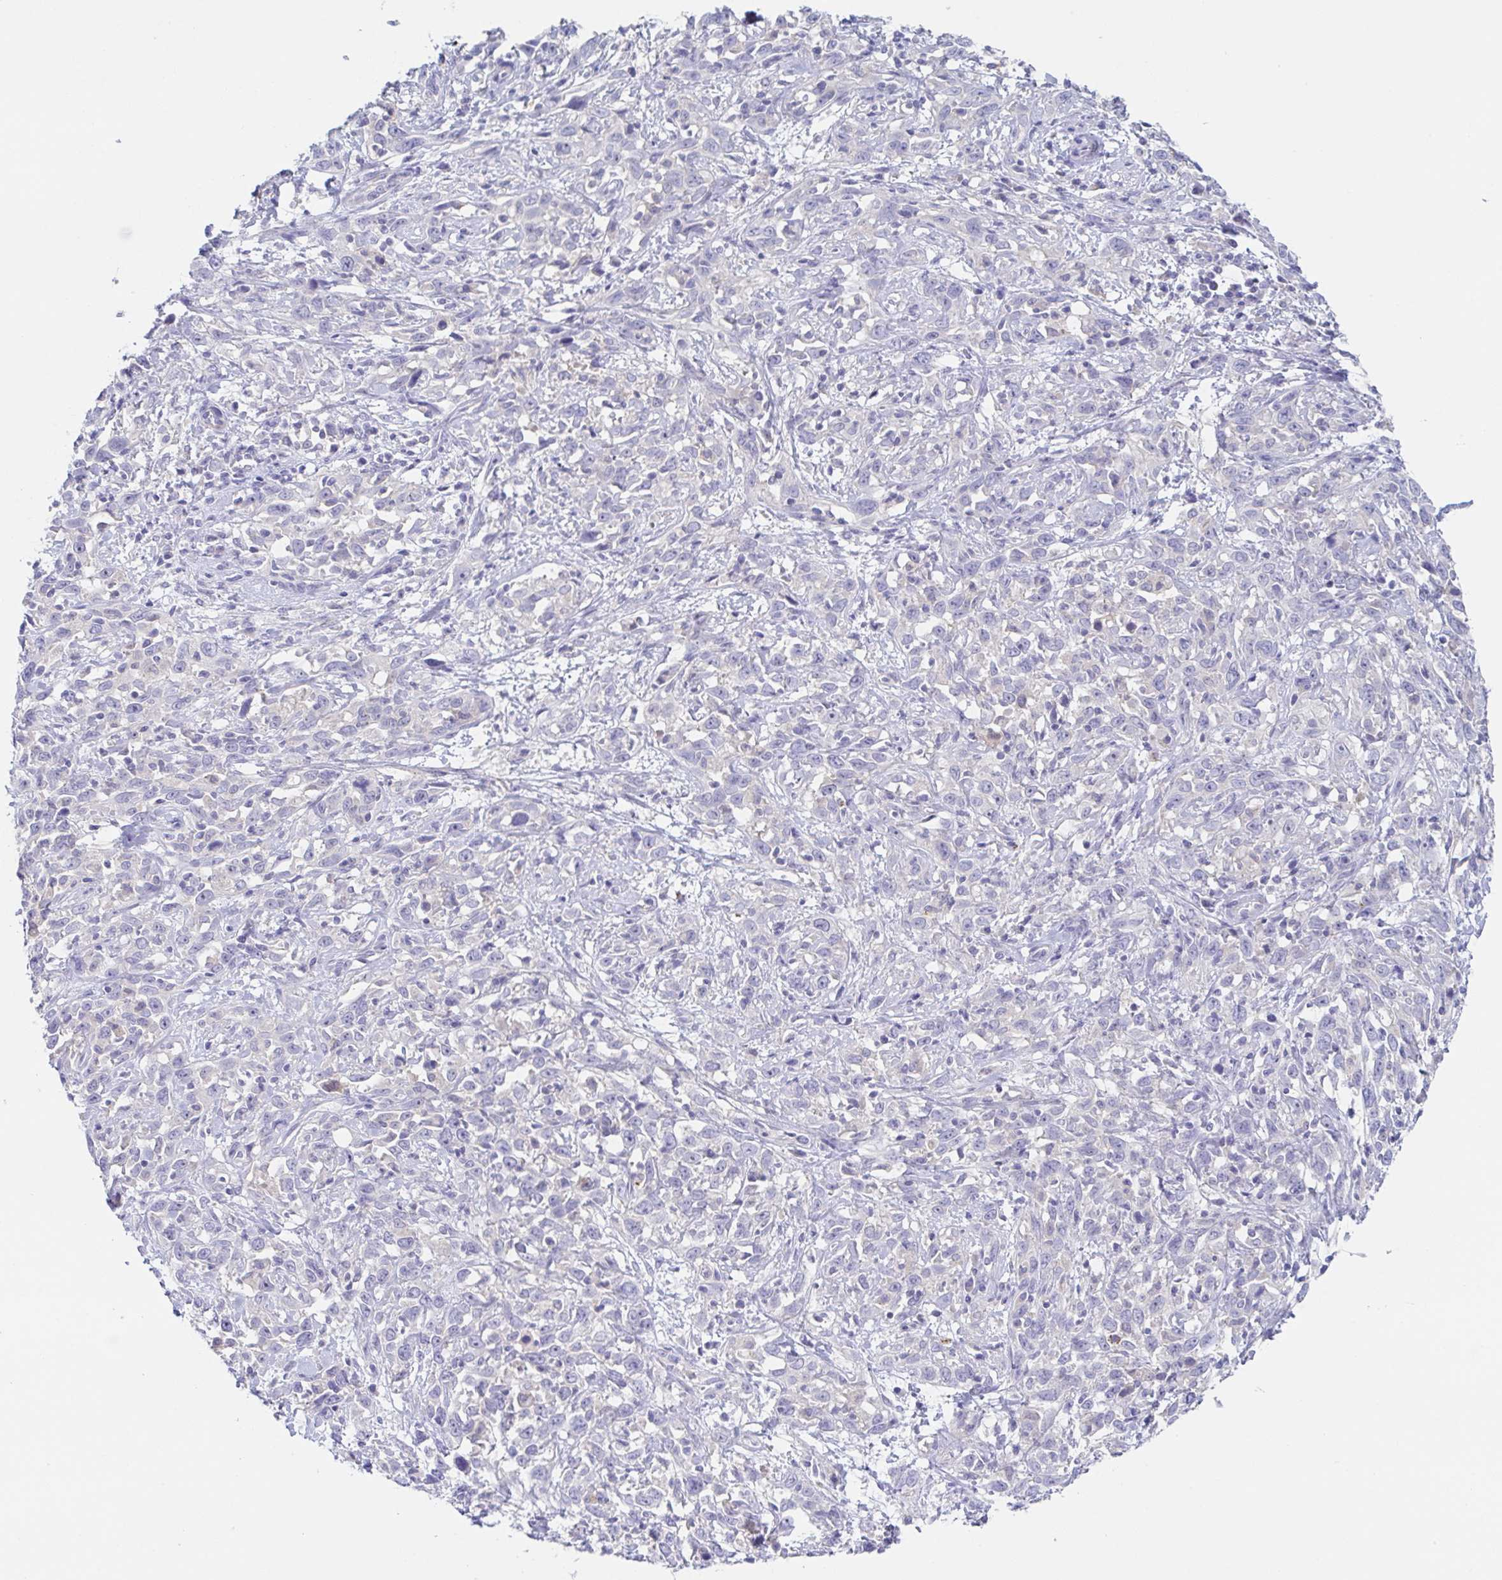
{"staining": {"intensity": "negative", "quantity": "none", "location": "none"}, "tissue": "cervical cancer", "cell_type": "Tumor cells", "image_type": "cancer", "snomed": [{"axis": "morphology", "description": "Adenocarcinoma, NOS"}, {"axis": "topography", "description": "Cervix"}], "caption": "Immunohistochemical staining of human cervical cancer (adenocarcinoma) shows no significant expression in tumor cells. (Immunohistochemistry, brightfield microscopy, high magnification).", "gene": "HTR2A", "patient": {"sex": "female", "age": 40}}